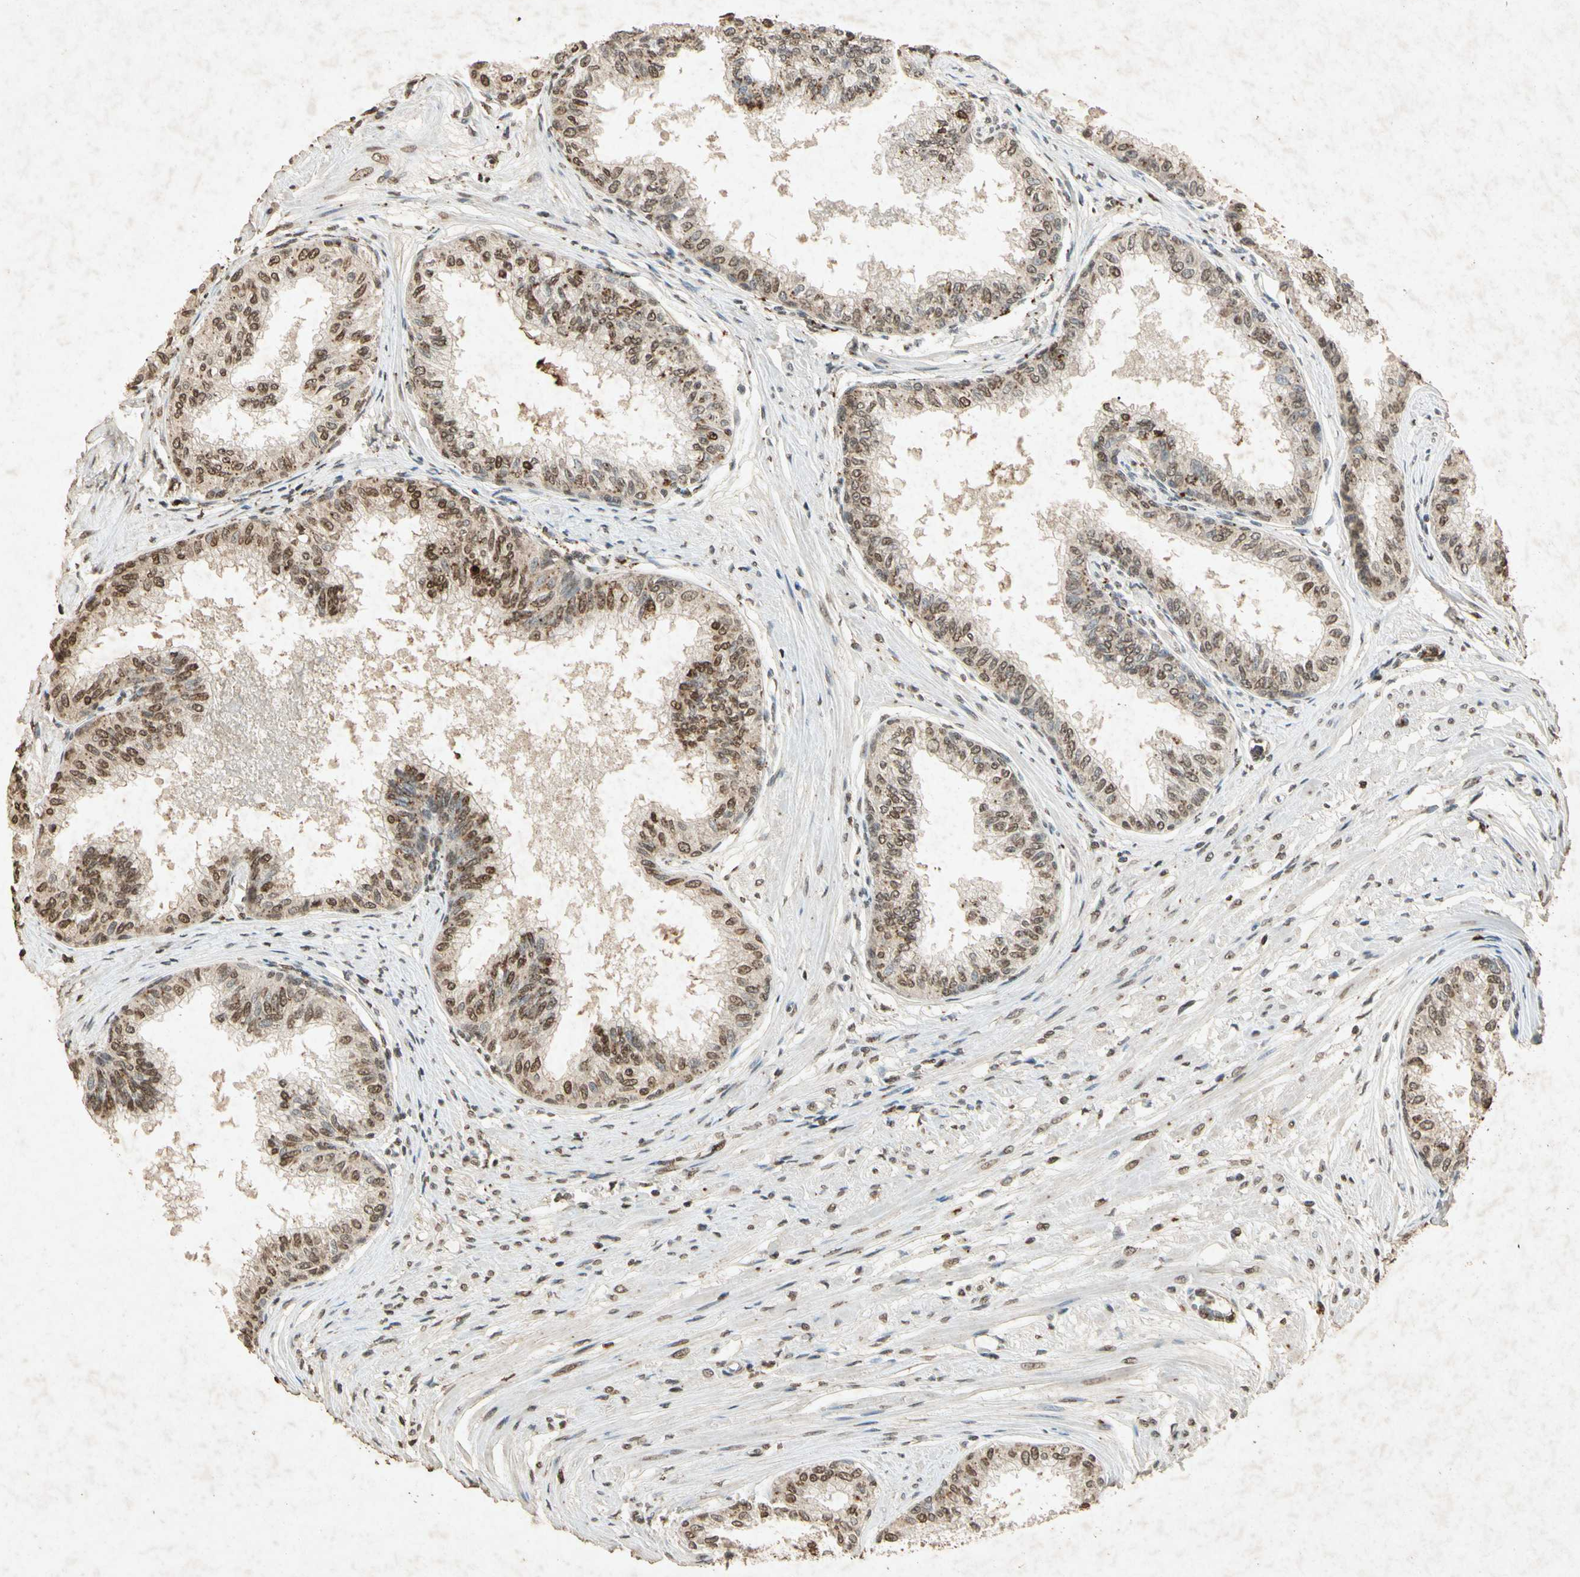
{"staining": {"intensity": "weak", "quantity": ">75%", "location": "cytoplasmic/membranous,nuclear"}, "tissue": "prostate", "cell_type": "Glandular cells", "image_type": "normal", "snomed": [{"axis": "morphology", "description": "Normal tissue, NOS"}, {"axis": "topography", "description": "Prostate"}, {"axis": "topography", "description": "Seminal veicle"}], "caption": "Prostate stained with DAB immunohistochemistry demonstrates low levels of weak cytoplasmic/membranous,nuclear expression in approximately >75% of glandular cells. (DAB (3,3'-diaminobenzidine) = brown stain, brightfield microscopy at high magnification).", "gene": "MSRB1", "patient": {"sex": "male", "age": 60}}